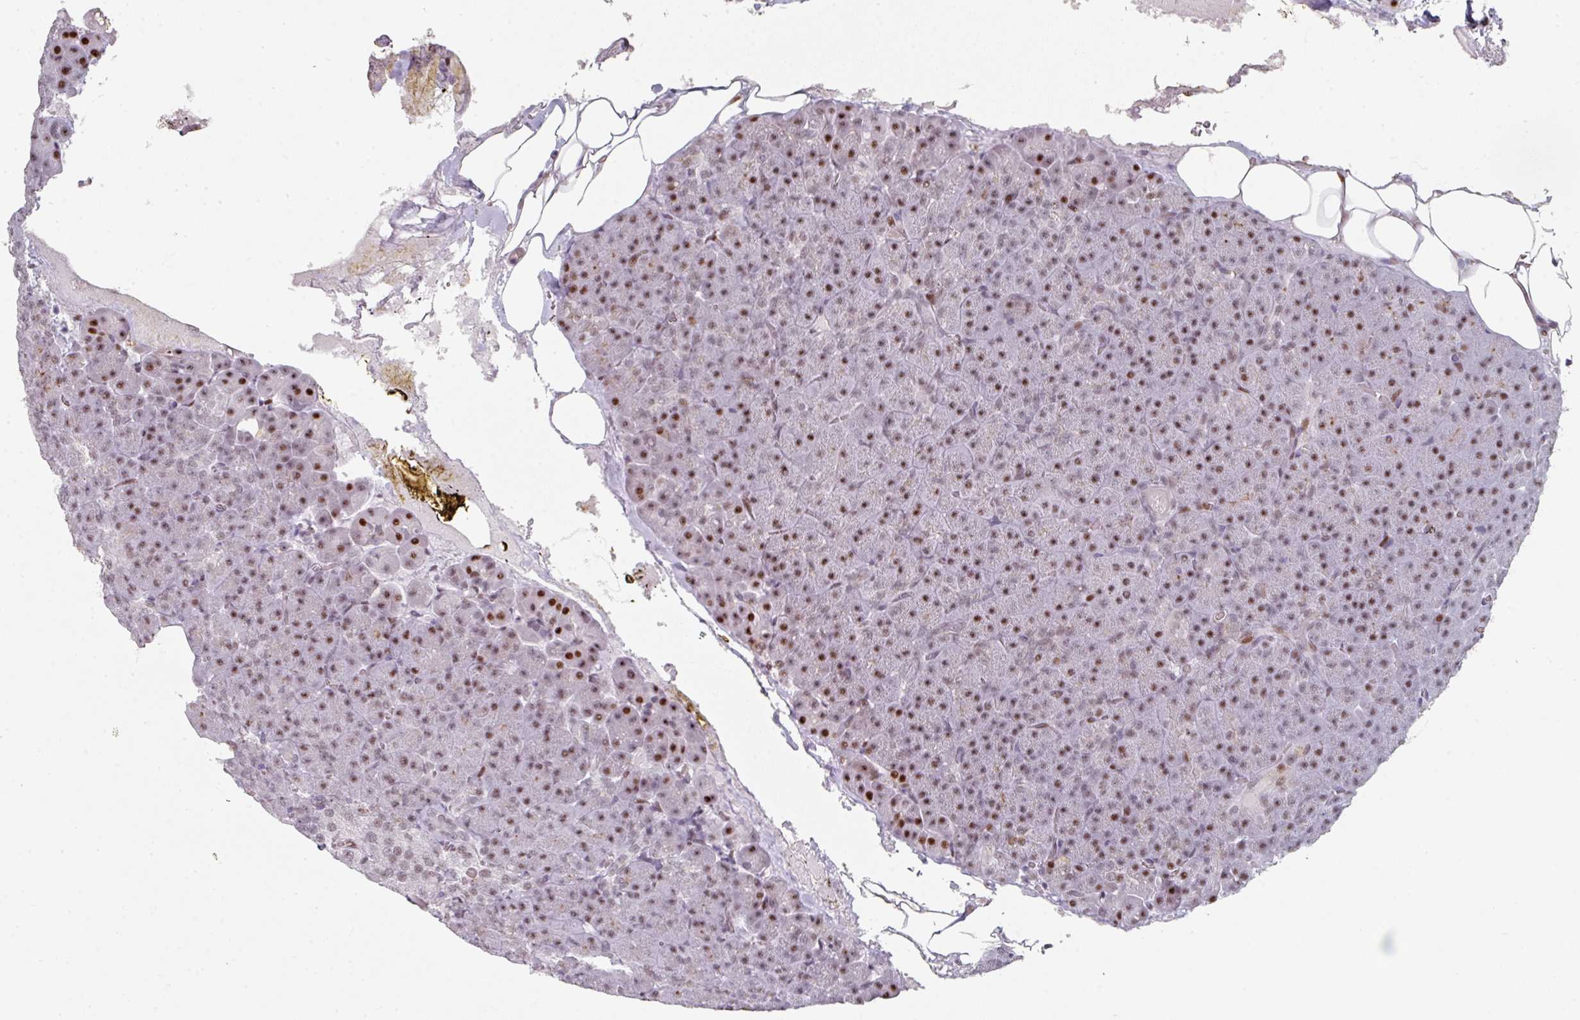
{"staining": {"intensity": "strong", "quantity": ">75%", "location": "nuclear"}, "tissue": "pancreas", "cell_type": "Exocrine glandular cells", "image_type": "normal", "snomed": [{"axis": "morphology", "description": "Normal tissue, NOS"}, {"axis": "topography", "description": "Pancreas"}], "caption": "Normal pancreas reveals strong nuclear expression in approximately >75% of exocrine glandular cells, visualized by immunohistochemistry. (DAB IHC with brightfield microscopy, high magnification).", "gene": "SF3B5", "patient": {"sex": "female", "age": 74}}